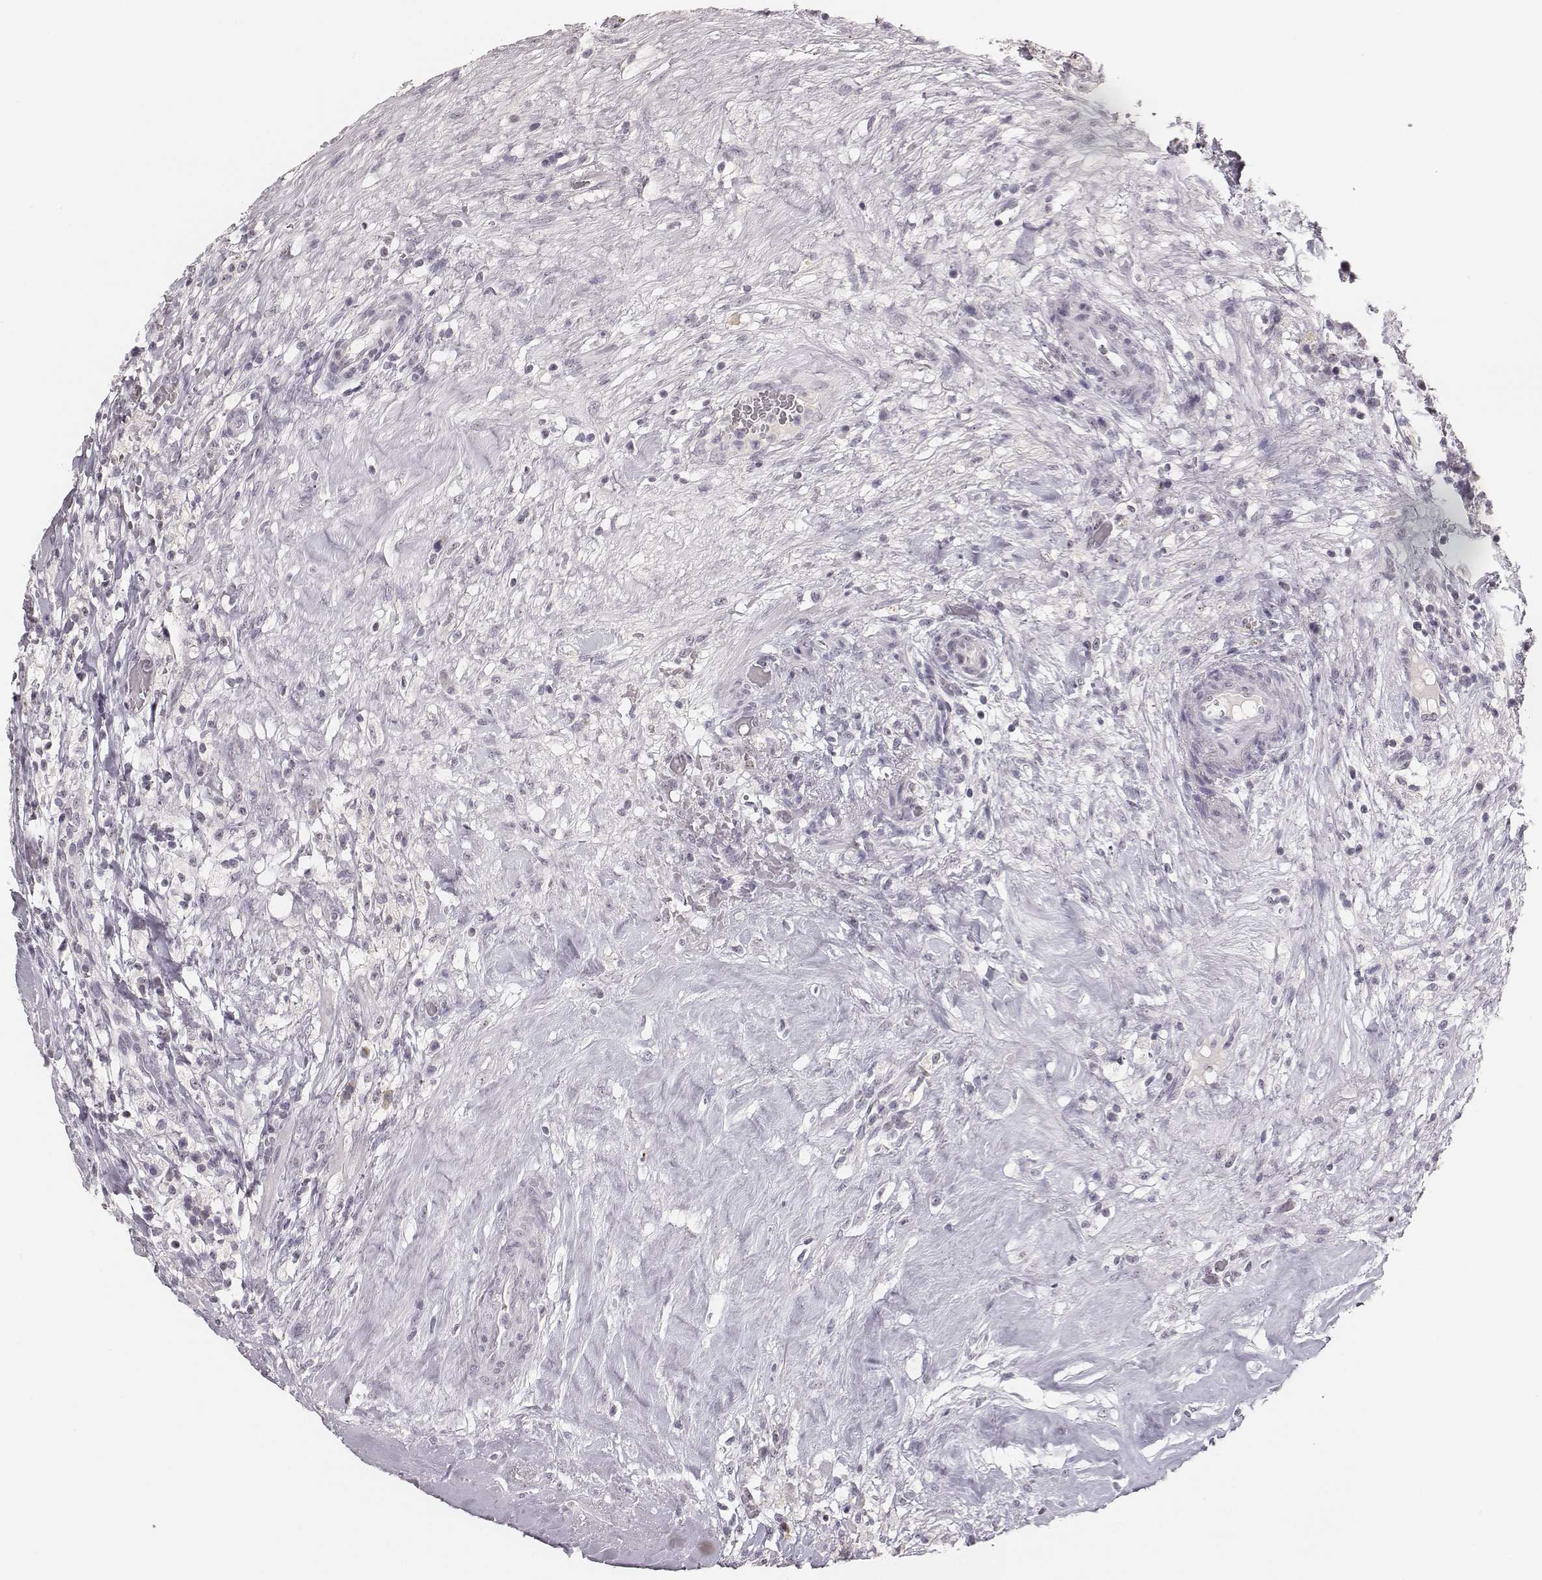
{"staining": {"intensity": "negative", "quantity": "none", "location": "none"}, "tissue": "testis cancer", "cell_type": "Tumor cells", "image_type": "cancer", "snomed": [{"axis": "morphology", "description": "Necrosis, NOS"}, {"axis": "morphology", "description": "Carcinoma, Embryonal, NOS"}, {"axis": "topography", "description": "Testis"}], "caption": "An image of human testis cancer (embryonal carcinoma) is negative for staining in tumor cells.", "gene": "NIFK", "patient": {"sex": "male", "age": 19}}